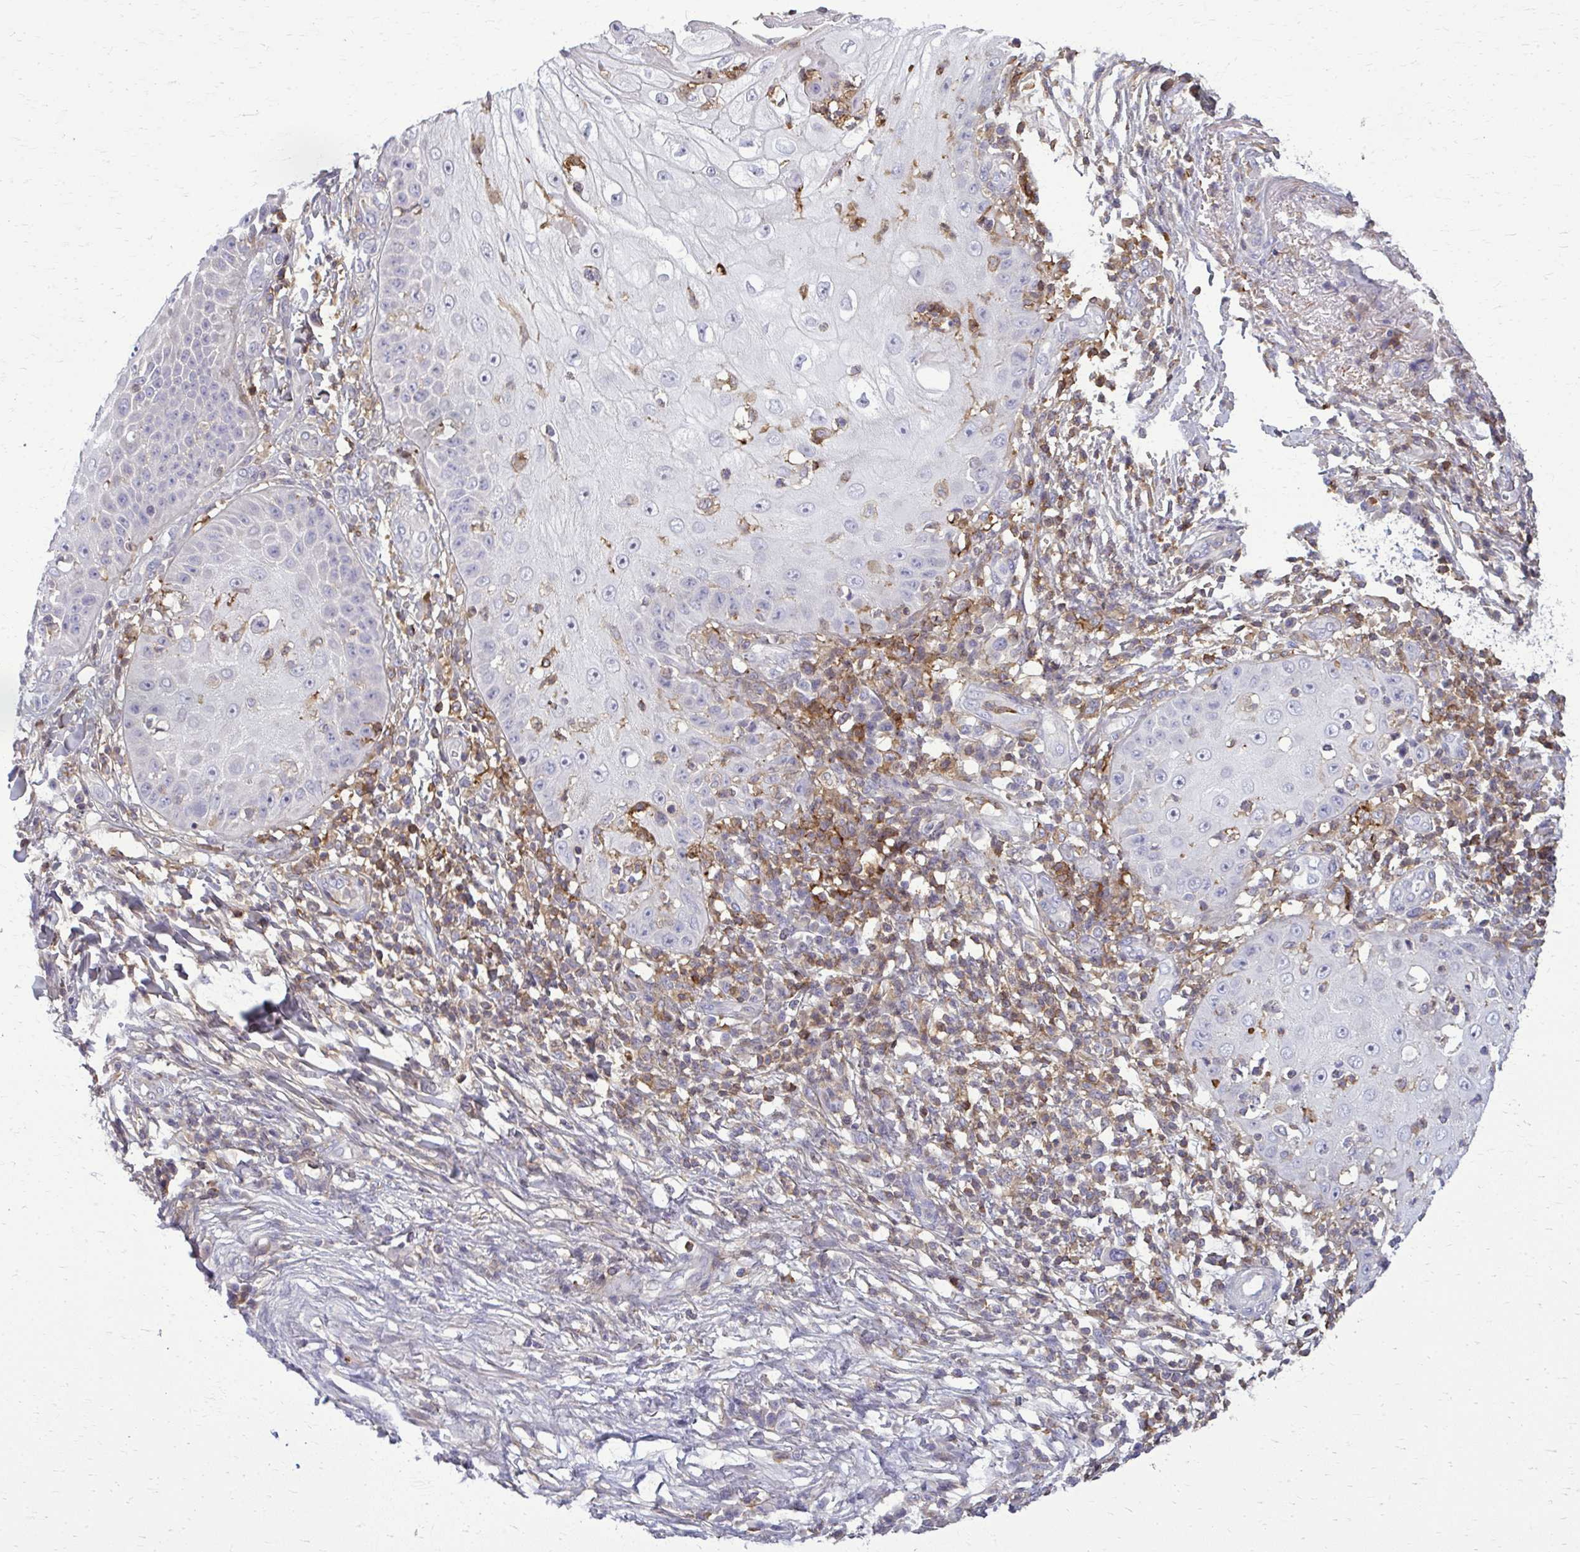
{"staining": {"intensity": "negative", "quantity": "none", "location": "none"}, "tissue": "skin cancer", "cell_type": "Tumor cells", "image_type": "cancer", "snomed": [{"axis": "morphology", "description": "Squamous cell carcinoma, NOS"}, {"axis": "topography", "description": "Skin"}], "caption": "An image of skin cancer stained for a protein exhibits no brown staining in tumor cells. Brightfield microscopy of IHC stained with DAB (brown) and hematoxylin (blue), captured at high magnification.", "gene": "AP5M1", "patient": {"sex": "male", "age": 70}}